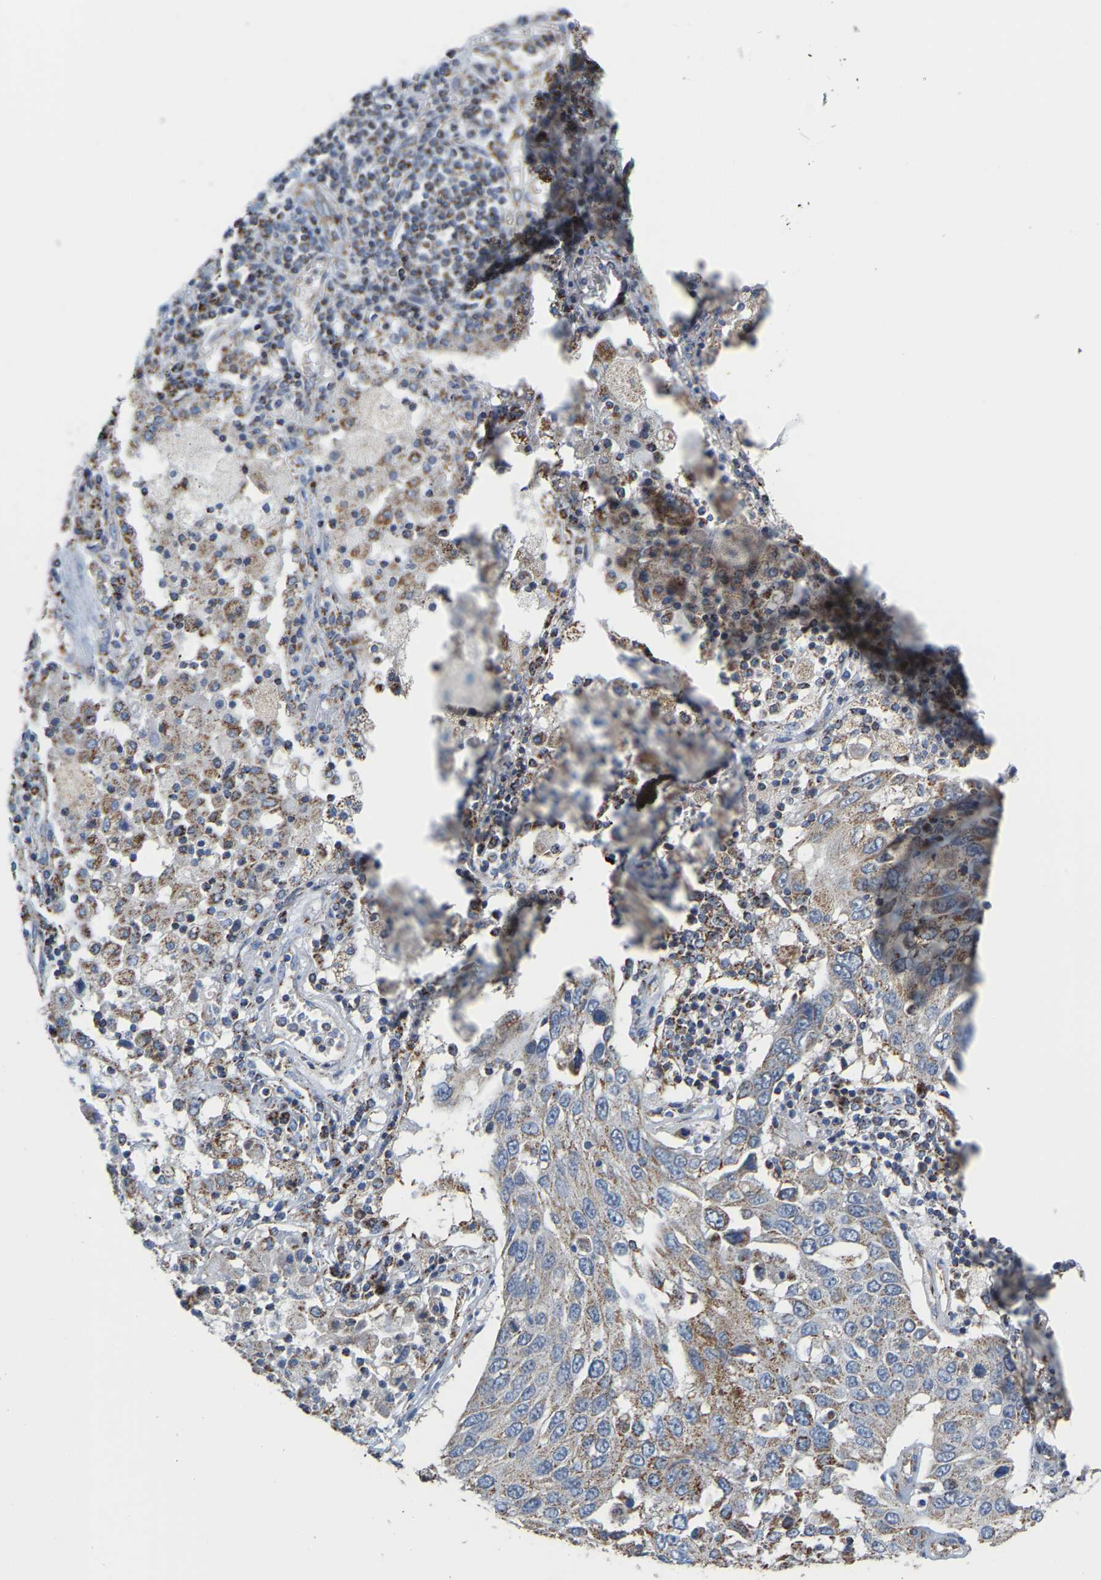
{"staining": {"intensity": "weak", "quantity": "25%-75%", "location": "cytoplasmic/membranous"}, "tissue": "lung cancer", "cell_type": "Tumor cells", "image_type": "cancer", "snomed": [{"axis": "morphology", "description": "Squamous cell carcinoma, NOS"}, {"axis": "topography", "description": "Lung"}], "caption": "The histopathology image demonstrates staining of lung squamous cell carcinoma, revealing weak cytoplasmic/membranous protein expression (brown color) within tumor cells.", "gene": "CBLB", "patient": {"sex": "male", "age": 65}}